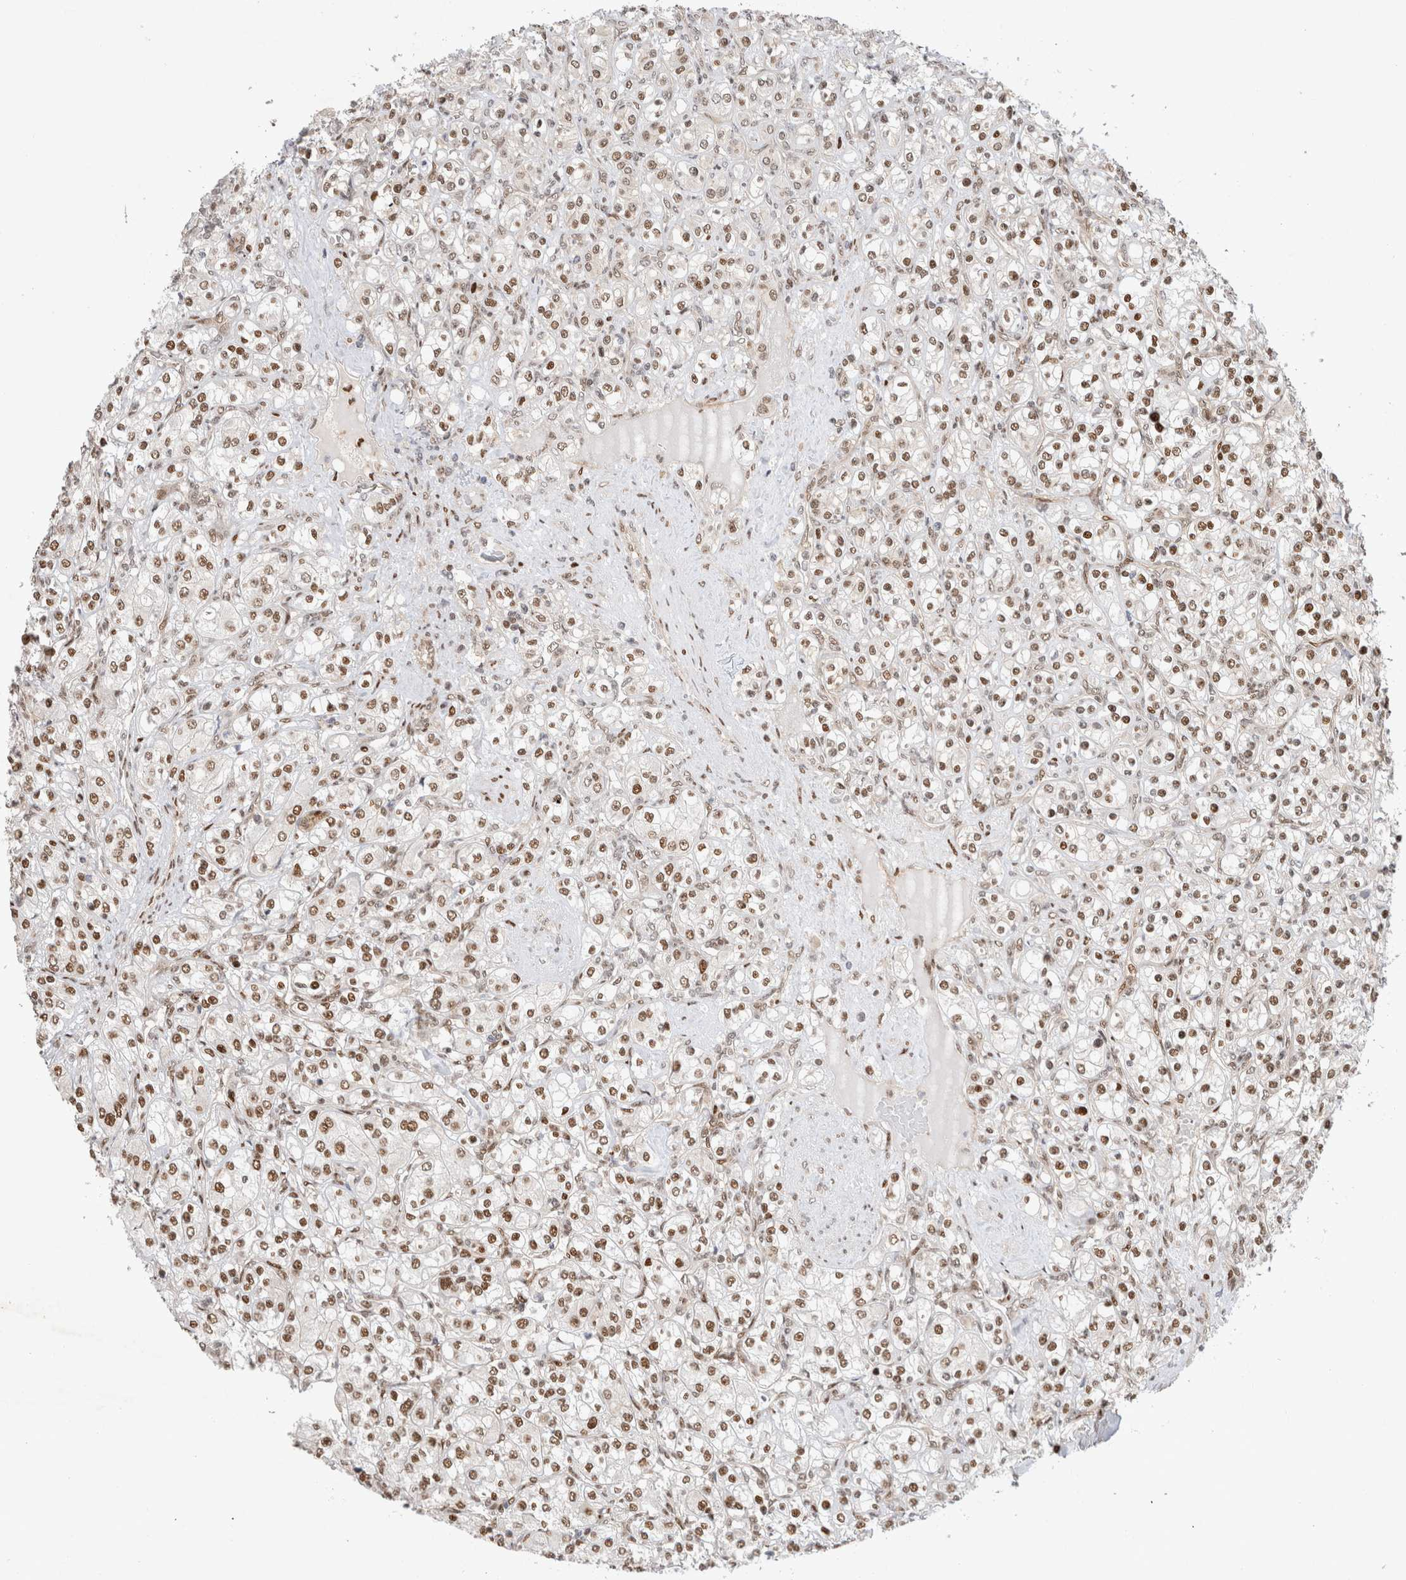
{"staining": {"intensity": "weak", "quantity": ">75%", "location": "nuclear"}, "tissue": "renal cancer", "cell_type": "Tumor cells", "image_type": "cancer", "snomed": [{"axis": "morphology", "description": "Adenocarcinoma, NOS"}, {"axis": "topography", "description": "Kidney"}], "caption": "Renal adenocarcinoma stained with DAB (3,3'-diaminobenzidine) immunohistochemistry reveals low levels of weak nuclear staining in about >75% of tumor cells.", "gene": "TCF4", "patient": {"sex": "male", "age": 77}}